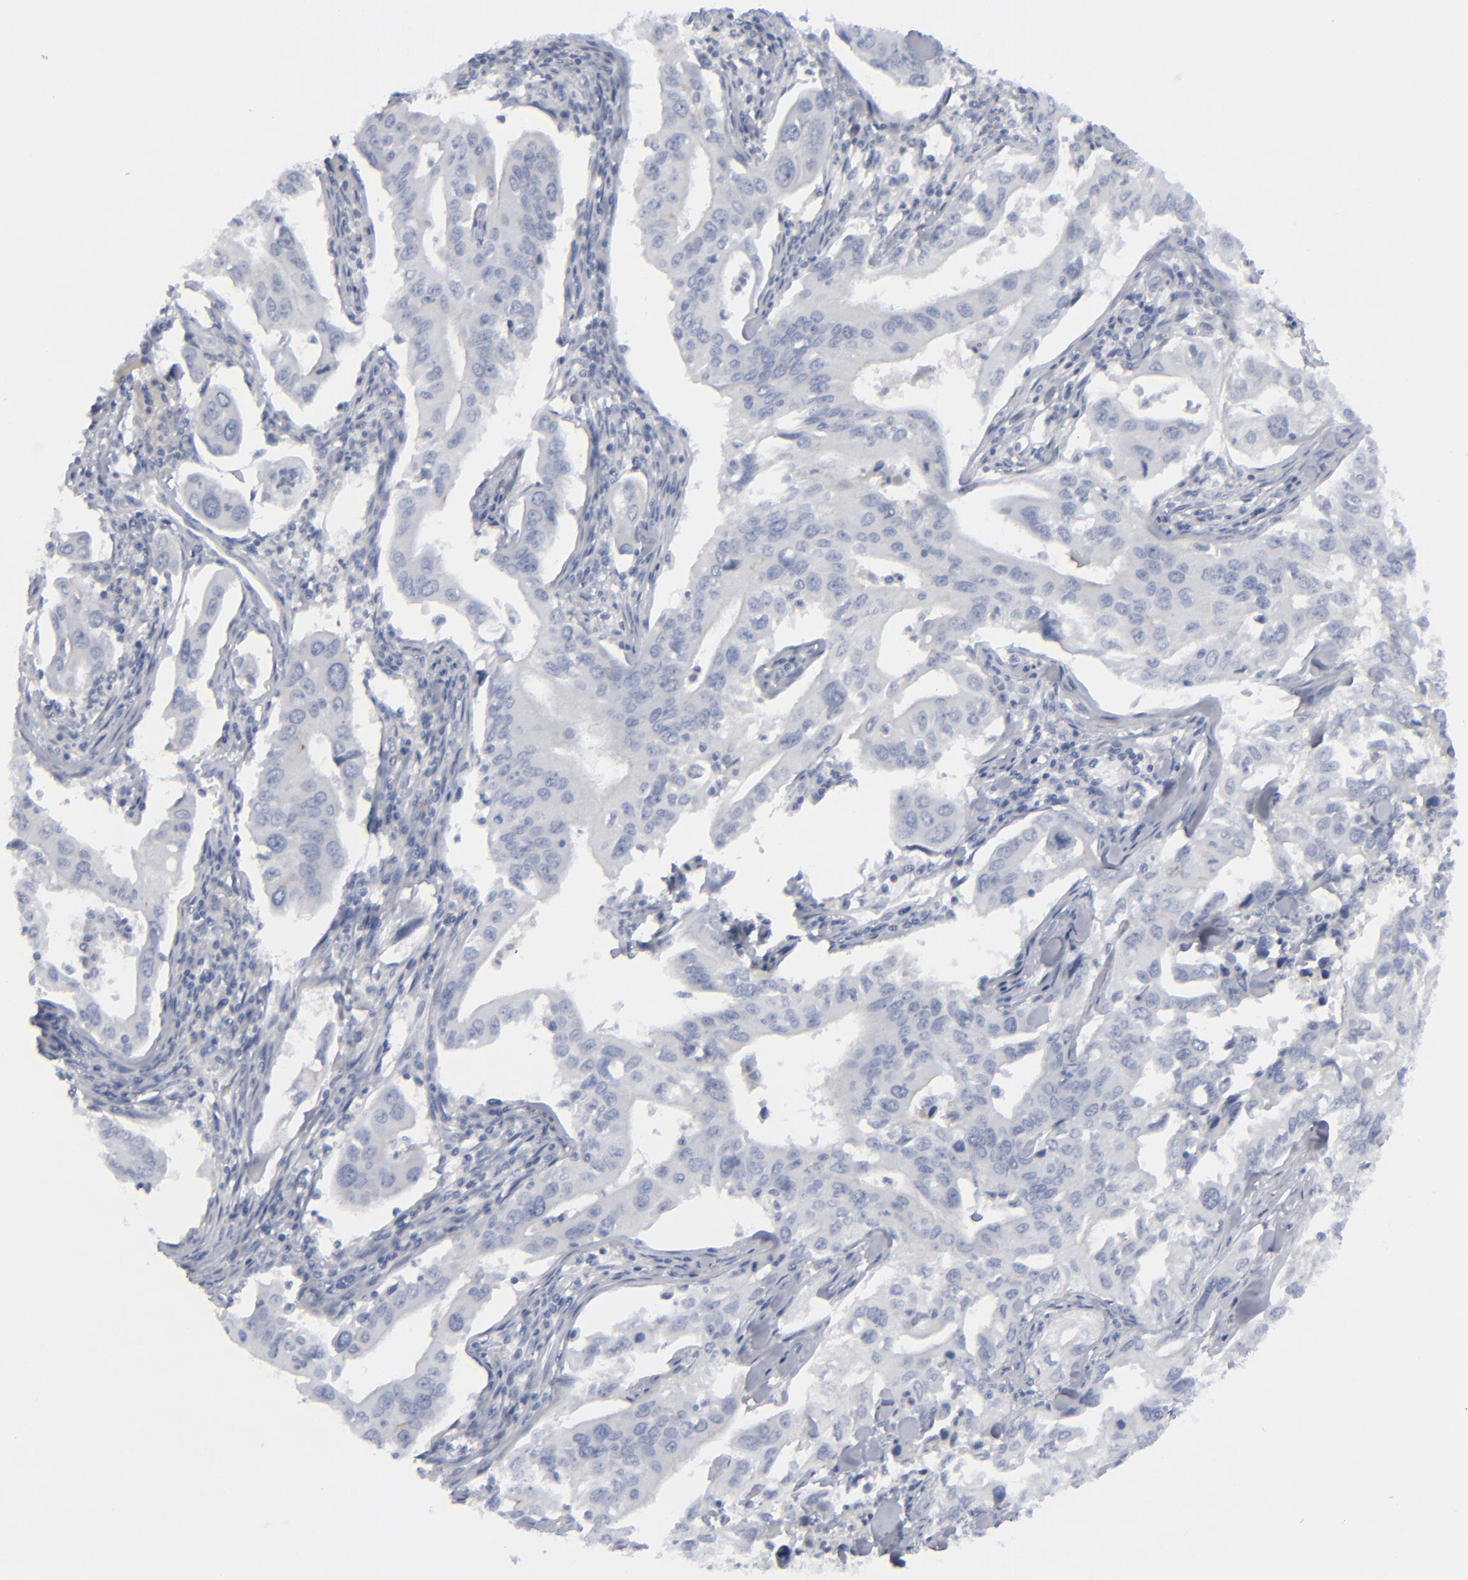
{"staining": {"intensity": "negative", "quantity": "none", "location": "none"}, "tissue": "lung cancer", "cell_type": "Tumor cells", "image_type": "cancer", "snomed": [{"axis": "morphology", "description": "Adenocarcinoma, NOS"}, {"axis": "topography", "description": "Lung"}], "caption": "This is an IHC histopathology image of lung cancer. There is no expression in tumor cells.", "gene": "MSLN", "patient": {"sex": "male", "age": 48}}